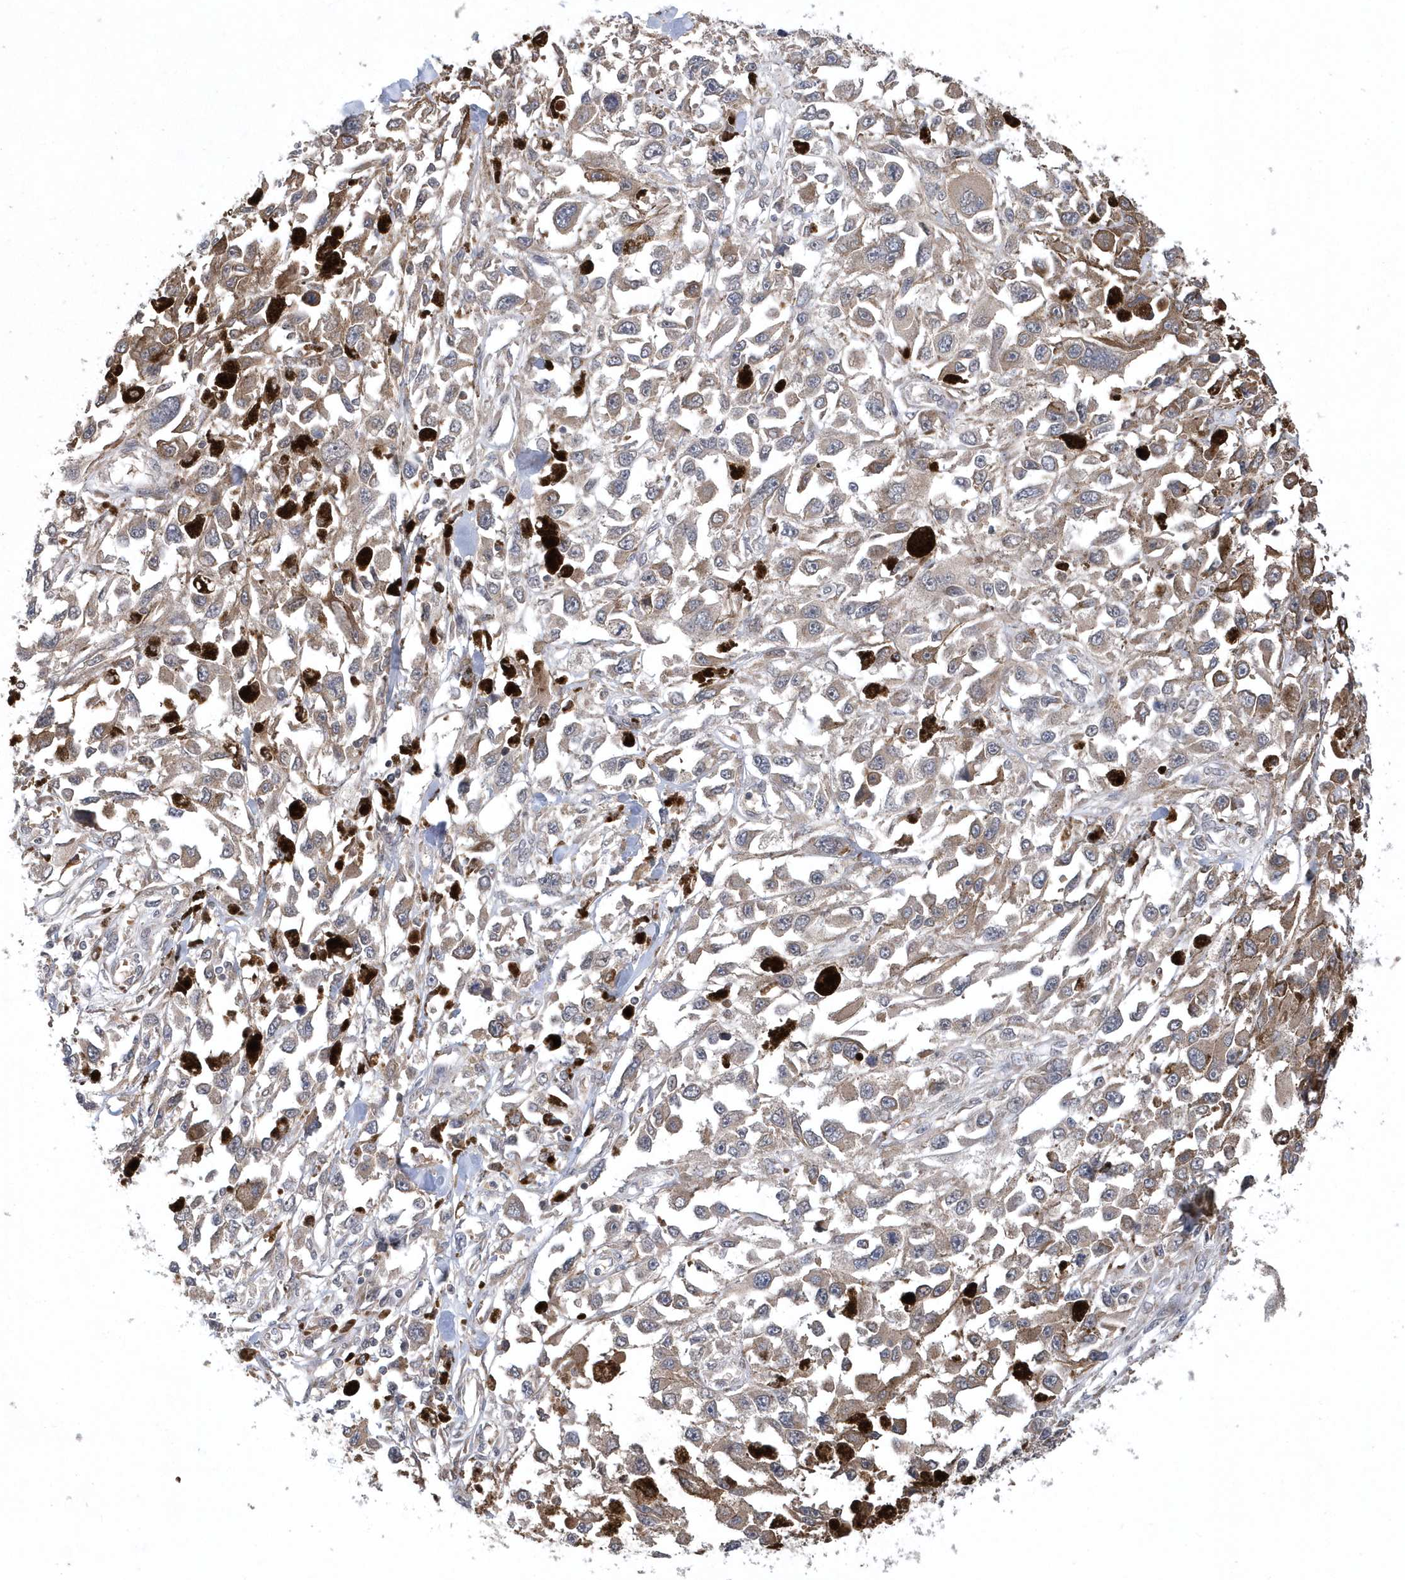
{"staining": {"intensity": "weak", "quantity": "<25%", "location": "cytoplasmic/membranous"}, "tissue": "melanoma", "cell_type": "Tumor cells", "image_type": "cancer", "snomed": [{"axis": "morphology", "description": "Malignant melanoma, Metastatic site"}, {"axis": "topography", "description": "Lymph node"}], "caption": "IHC of human malignant melanoma (metastatic site) shows no expression in tumor cells.", "gene": "HMGCS1", "patient": {"sex": "male", "age": 59}}